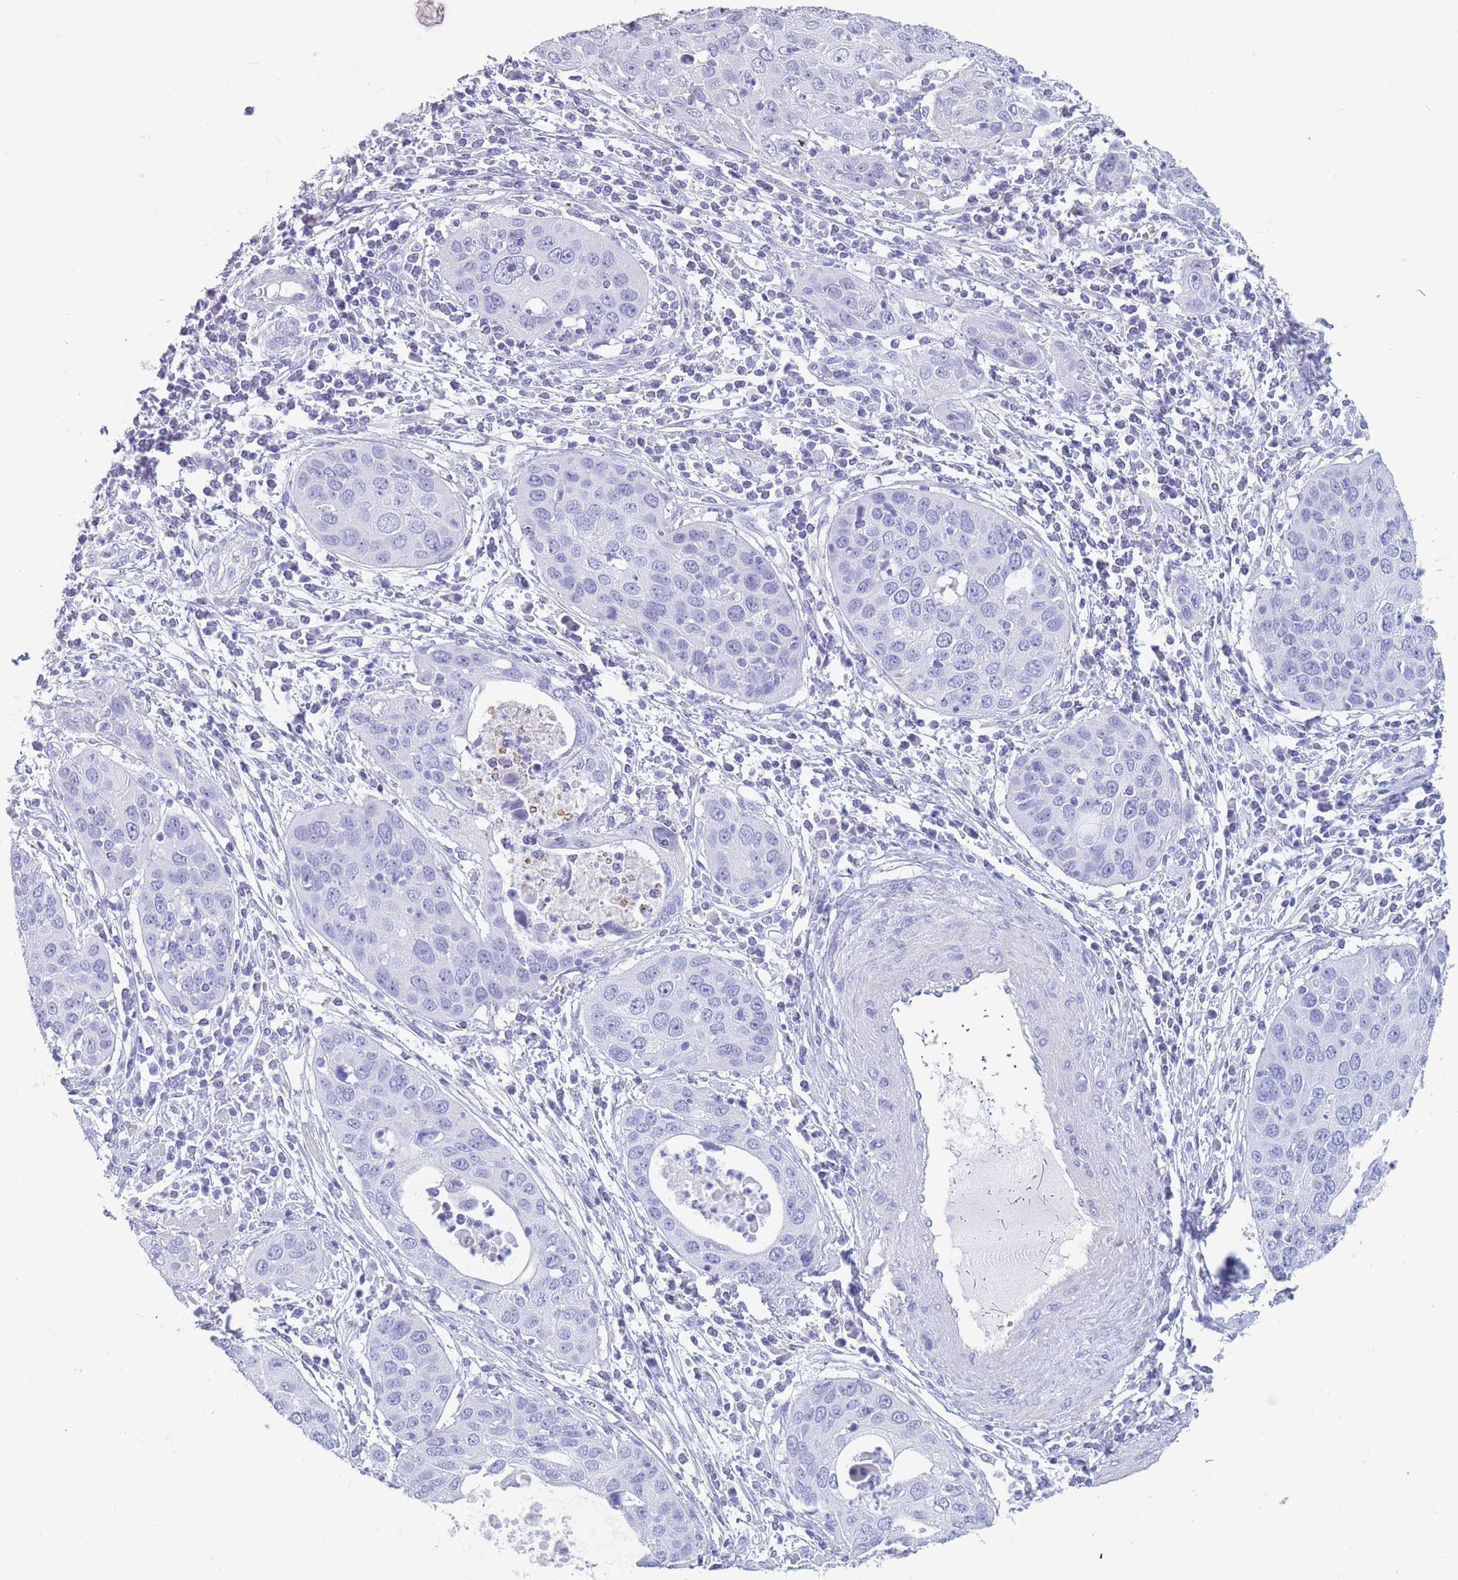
{"staining": {"intensity": "negative", "quantity": "none", "location": "none"}, "tissue": "cervical cancer", "cell_type": "Tumor cells", "image_type": "cancer", "snomed": [{"axis": "morphology", "description": "Squamous cell carcinoma, NOS"}, {"axis": "topography", "description": "Cervix"}], "caption": "High magnification brightfield microscopy of squamous cell carcinoma (cervical) stained with DAB (3,3'-diaminobenzidine) (brown) and counterstained with hematoxylin (blue): tumor cells show no significant staining. (DAB (3,3'-diaminobenzidine) immunohistochemistry visualized using brightfield microscopy, high magnification).", "gene": "OR5D16", "patient": {"sex": "female", "age": 36}}